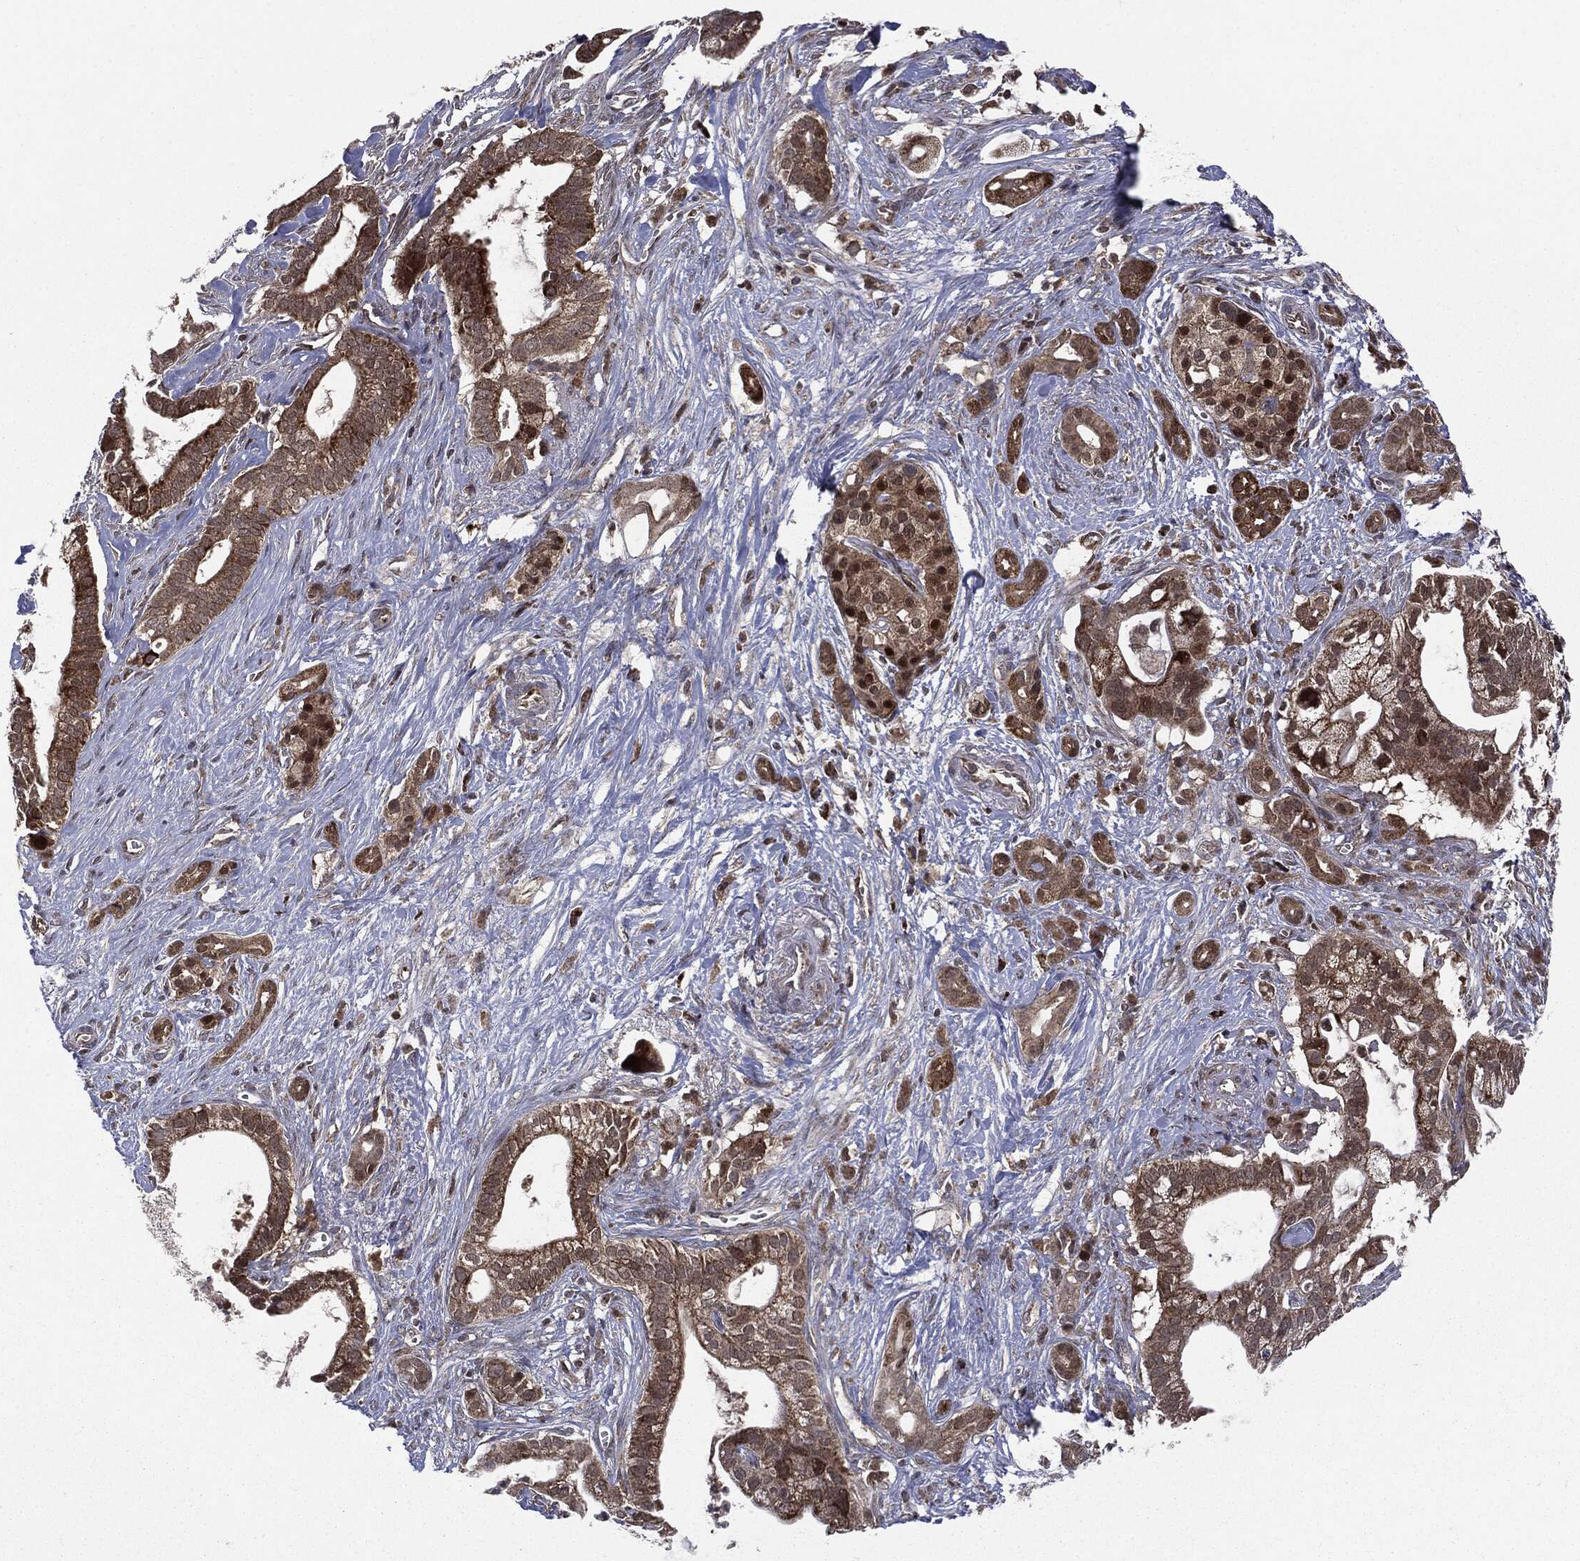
{"staining": {"intensity": "moderate", "quantity": ">75%", "location": "cytoplasmic/membranous"}, "tissue": "pancreatic cancer", "cell_type": "Tumor cells", "image_type": "cancer", "snomed": [{"axis": "morphology", "description": "Adenocarcinoma, NOS"}, {"axis": "topography", "description": "Pancreas"}], "caption": "Pancreatic cancer (adenocarcinoma) tissue exhibits moderate cytoplasmic/membranous expression in approximately >75% of tumor cells (IHC, brightfield microscopy, high magnification).", "gene": "PTPA", "patient": {"sex": "male", "age": 61}}